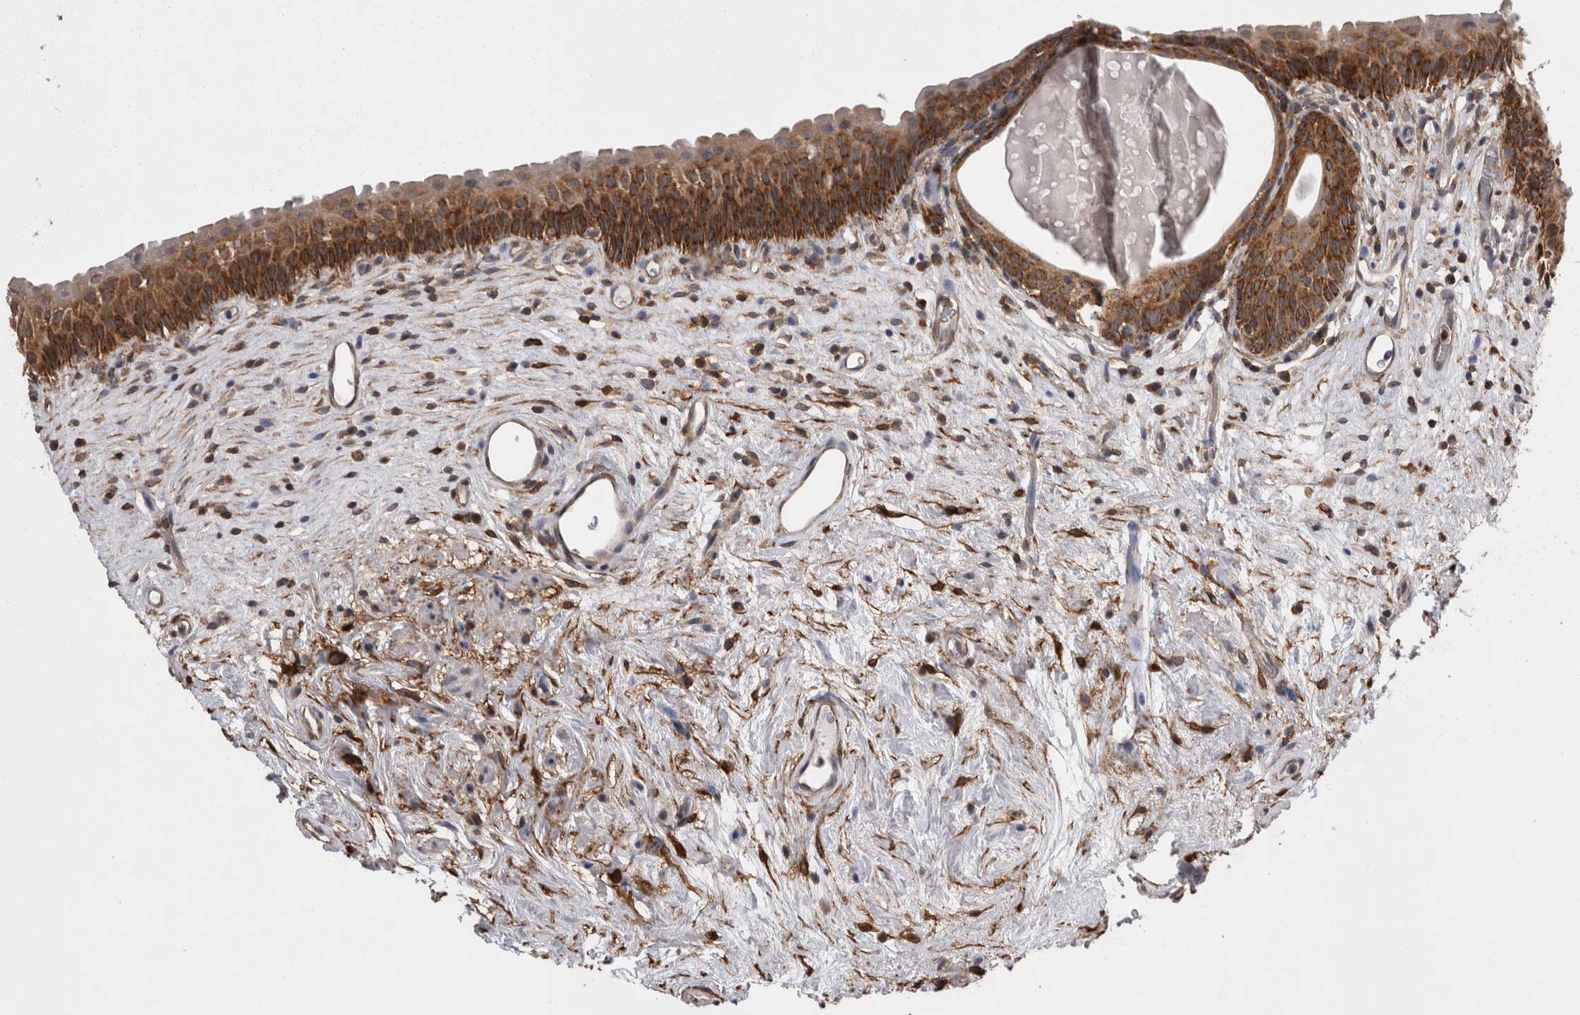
{"staining": {"intensity": "strong", "quantity": ">75%", "location": "cytoplasmic/membranous"}, "tissue": "urinary bladder", "cell_type": "Urothelial cells", "image_type": "normal", "snomed": [{"axis": "morphology", "description": "Normal tissue, NOS"}, {"axis": "topography", "description": "Urinary bladder"}], "caption": "Human urinary bladder stained with a brown dye demonstrates strong cytoplasmic/membranous positive staining in about >75% of urothelial cells.", "gene": "DDX6", "patient": {"sex": "male", "age": 83}}